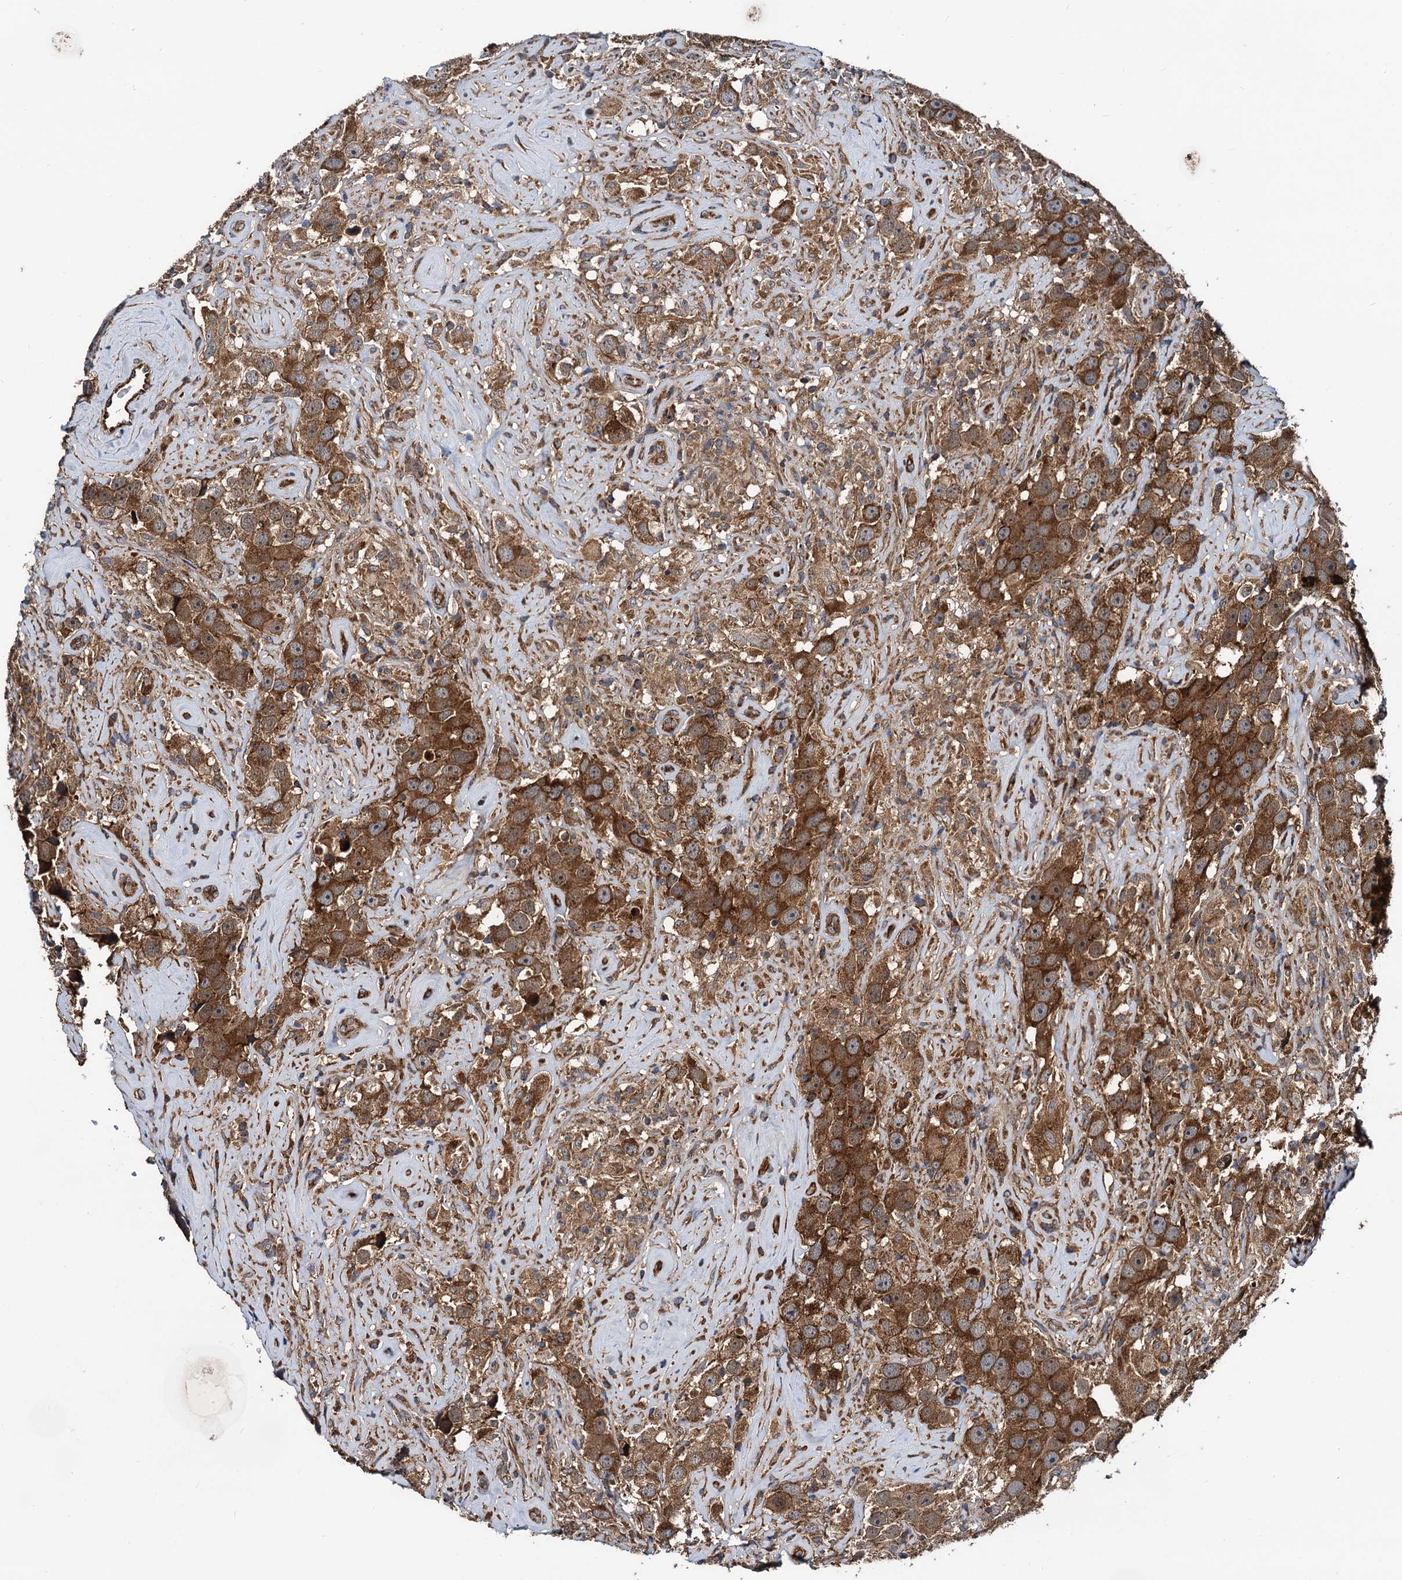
{"staining": {"intensity": "strong", "quantity": ">75%", "location": "cytoplasmic/membranous"}, "tissue": "testis cancer", "cell_type": "Tumor cells", "image_type": "cancer", "snomed": [{"axis": "morphology", "description": "Seminoma, NOS"}, {"axis": "topography", "description": "Testis"}], "caption": "Testis cancer stained for a protein exhibits strong cytoplasmic/membranous positivity in tumor cells.", "gene": "NEK1", "patient": {"sex": "male", "age": 49}}